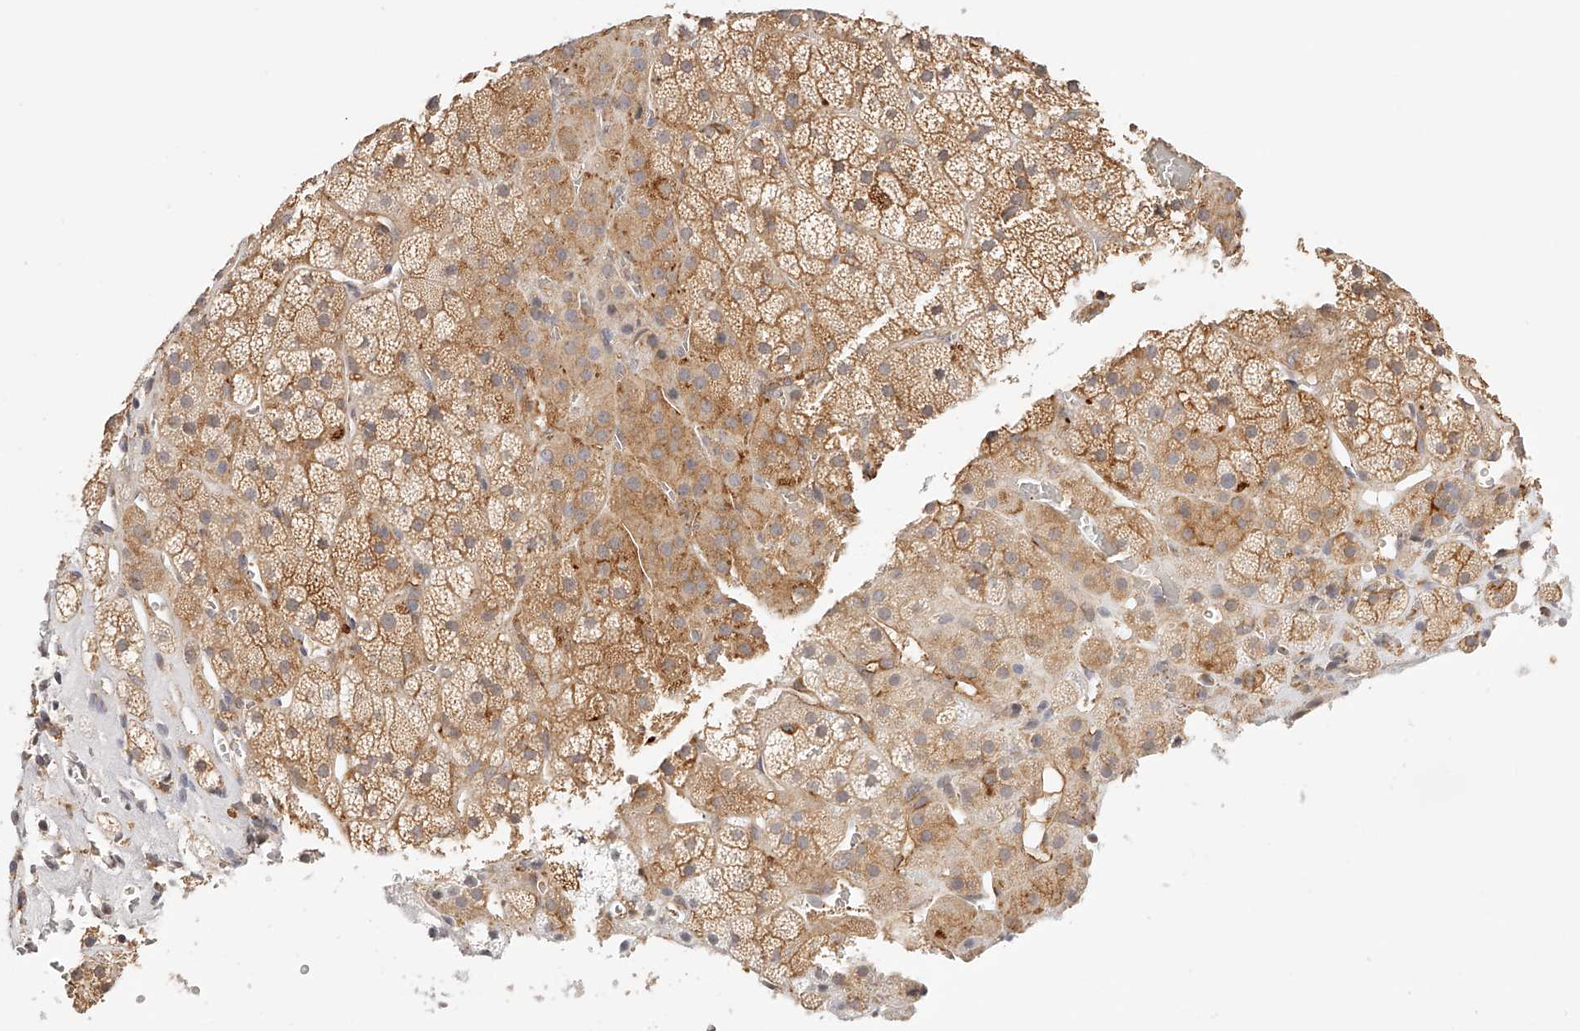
{"staining": {"intensity": "moderate", "quantity": ">75%", "location": "cytoplasmic/membranous"}, "tissue": "adrenal gland", "cell_type": "Glandular cells", "image_type": "normal", "snomed": [{"axis": "morphology", "description": "Normal tissue, NOS"}, {"axis": "topography", "description": "Adrenal gland"}], "caption": "This is a photomicrograph of immunohistochemistry staining of benign adrenal gland, which shows moderate staining in the cytoplasmic/membranous of glandular cells.", "gene": "SYNC", "patient": {"sex": "male", "age": 57}}